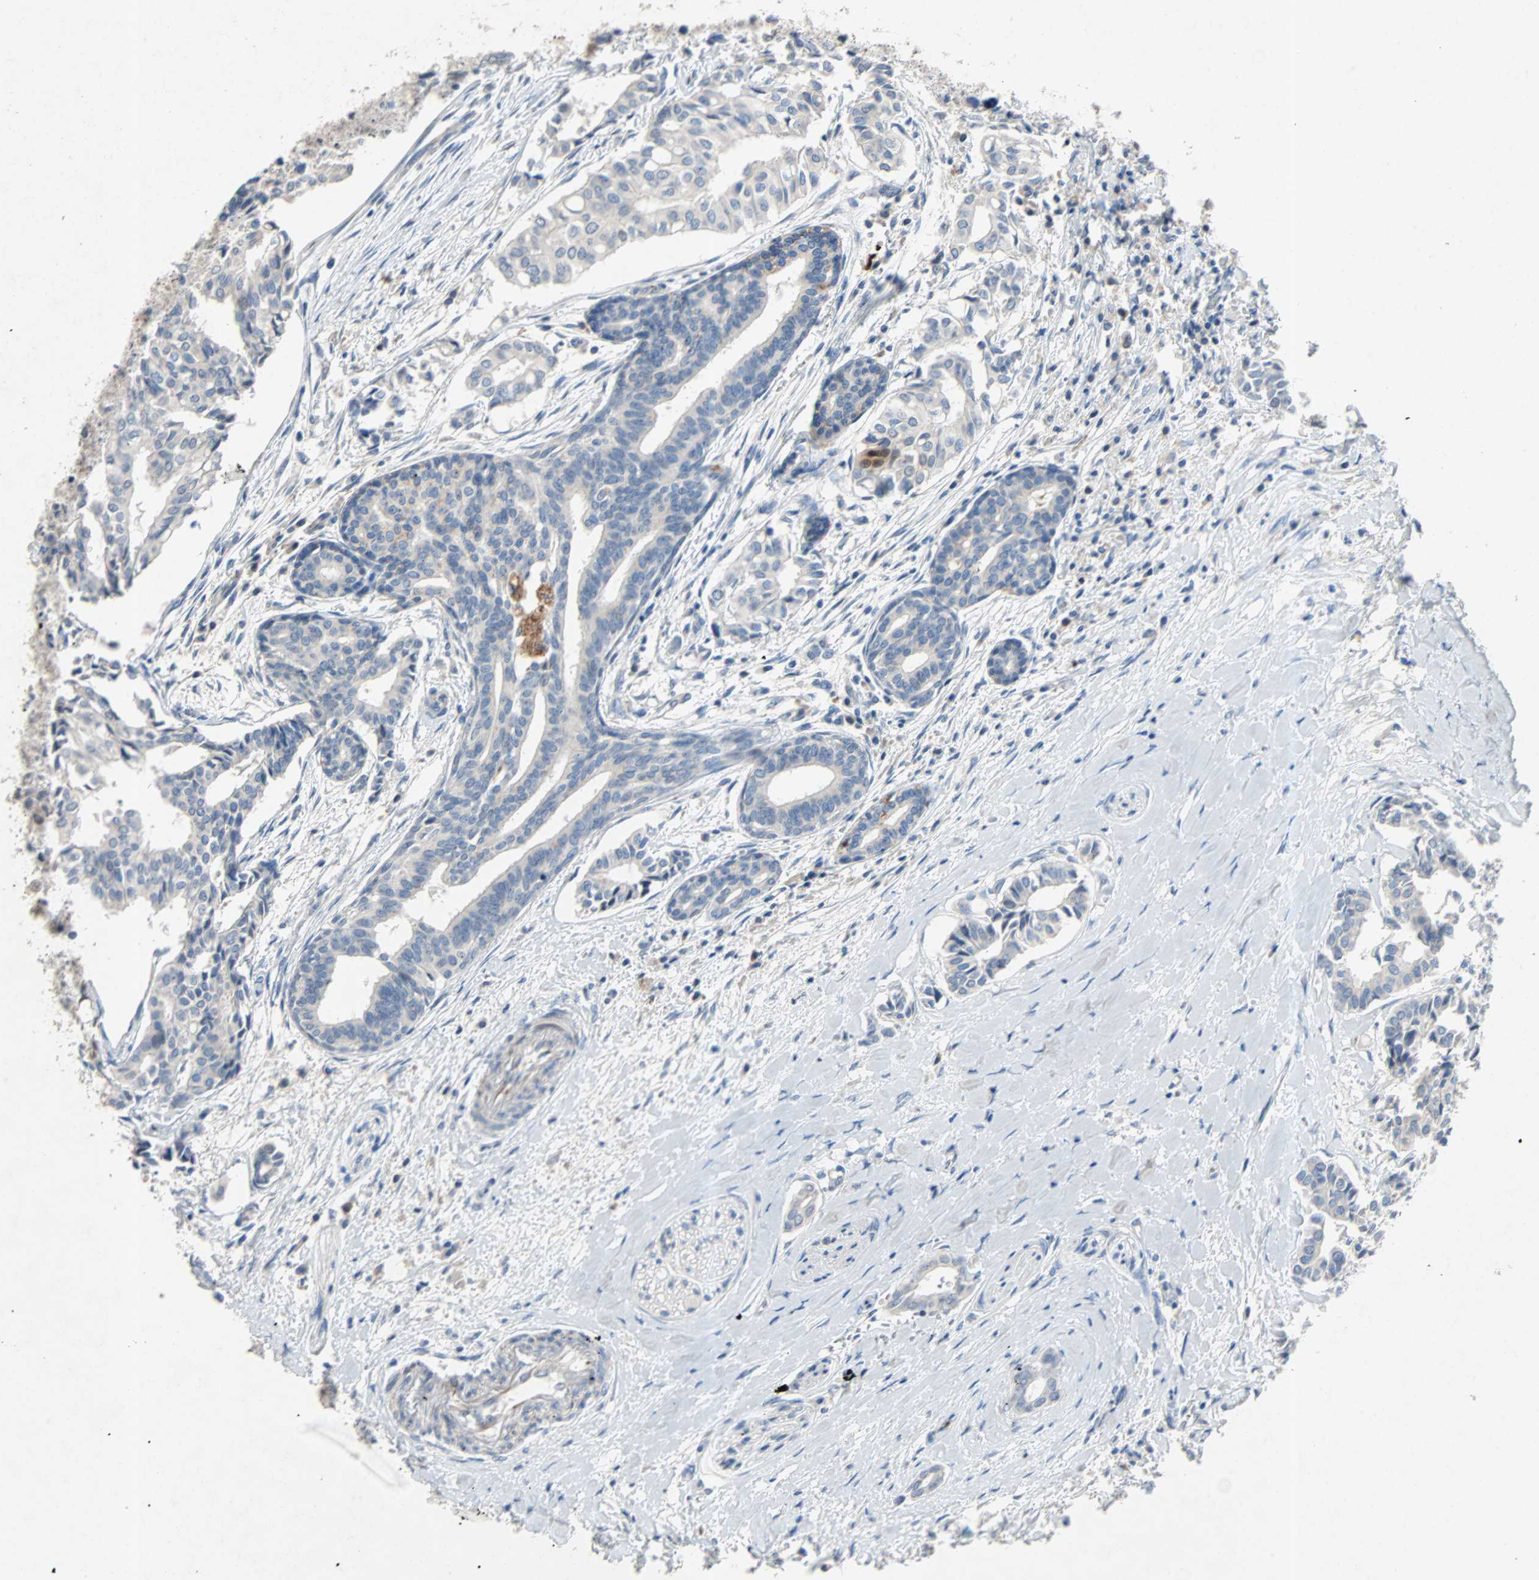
{"staining": {"intensity": "negative", "quantity": "none", "location": "none"}, "tissue": "head and neck cancer", "cell_type": "Tumor cells", "image_type": "cancer", "snomed": [{"axis": "morphology", "description": "Adenocarcinoma, NOS"}, {"axis": "topography", "description": "Salivary gland"}, {"axis": "topography", "description": "Head-Neck"}], "caption": "Tumor cells show no significant protein expression in adenocarcinoma (head and neck).", "gene": "PCDHB2", "patient": {"sex": "female", "age": 59}}